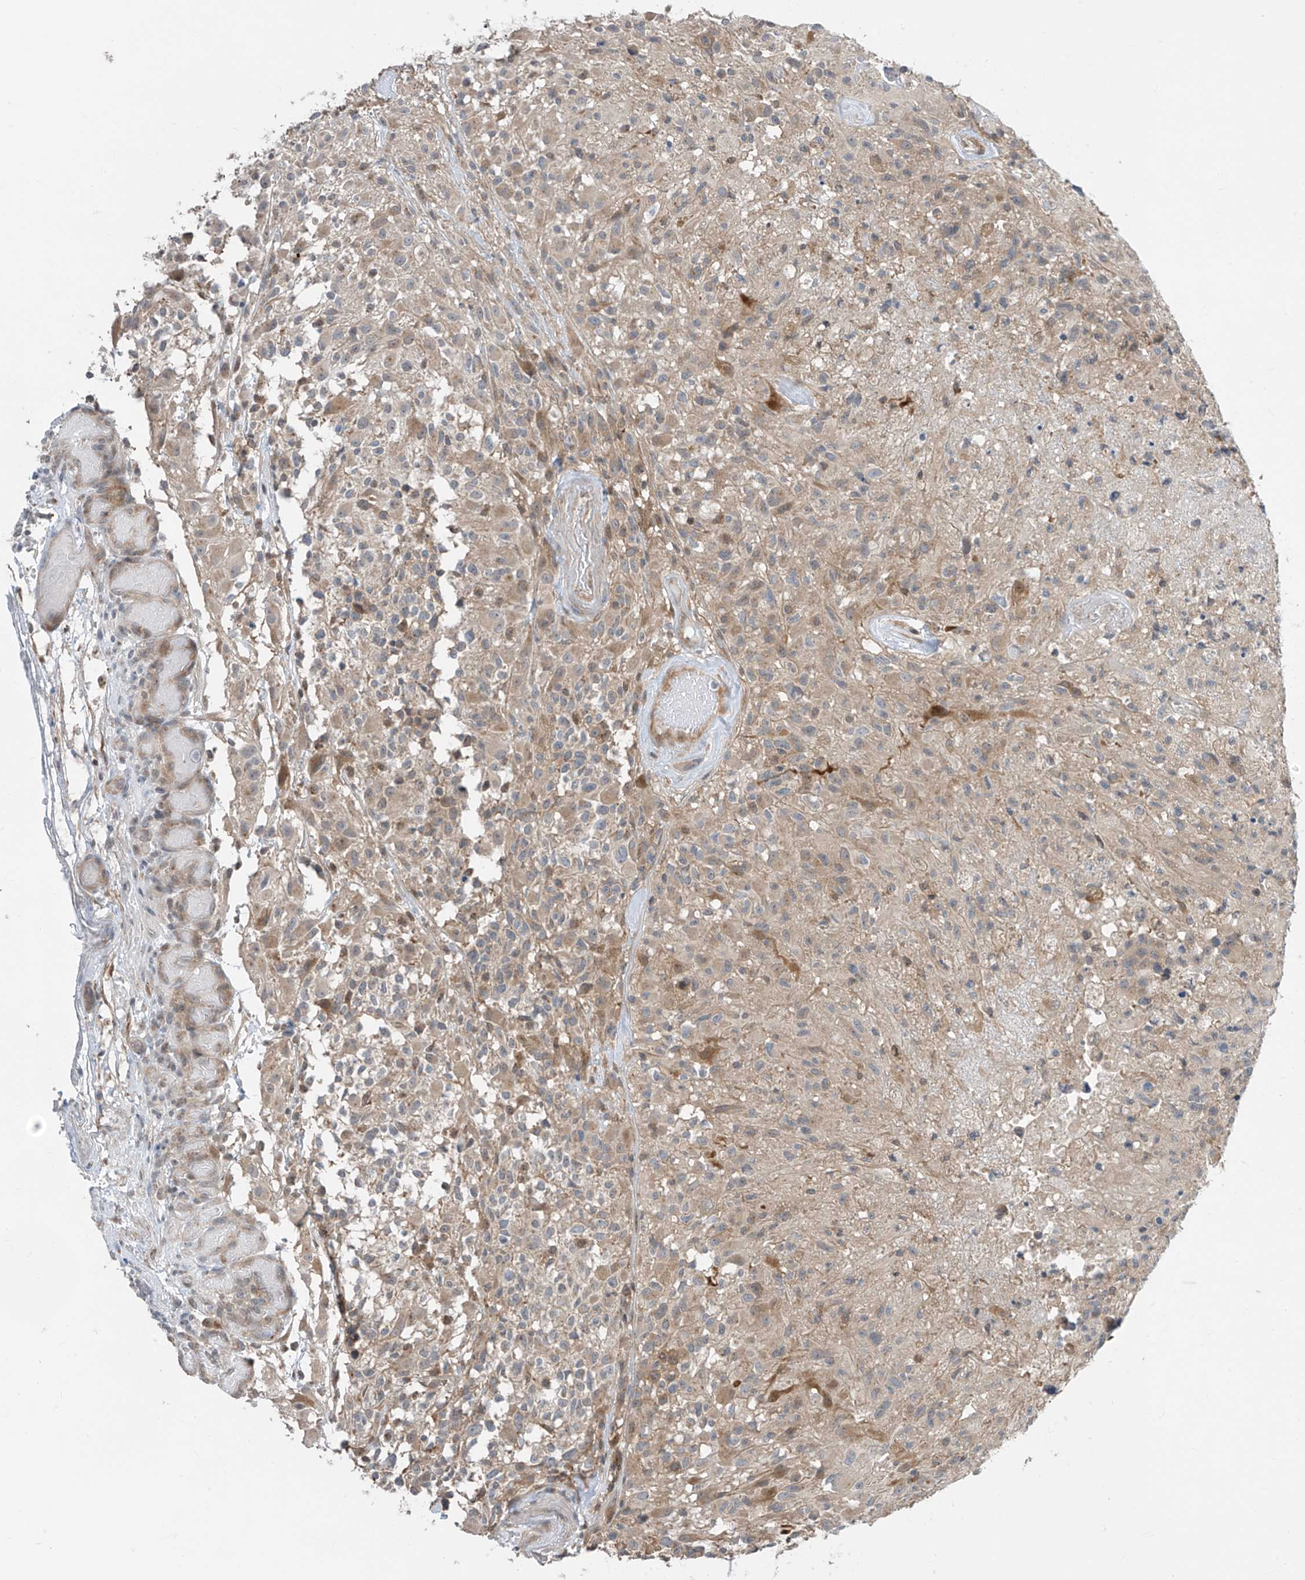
{"staining": {"intensity": "weak", "quantity": "<25%", "location": "cytoplasmic/membranous"}, "tissue": "glioma", "cell_type": "Tumor cells", "image_type": "cancer", "snomed": [{"axis": "morphology", "description": "Glioma, malignant, High grade"}, {"axis": "morphology", "description": "Glioblastoma, NOS"}, {"axis": "topography", "description": "Brain"}], "caption": "The immunohistochemistry micrograph has no significant positivity in tumor cells of glioma tissue.", "gene": "TTC38", "patient": {"sex": "male", "age": 60}}